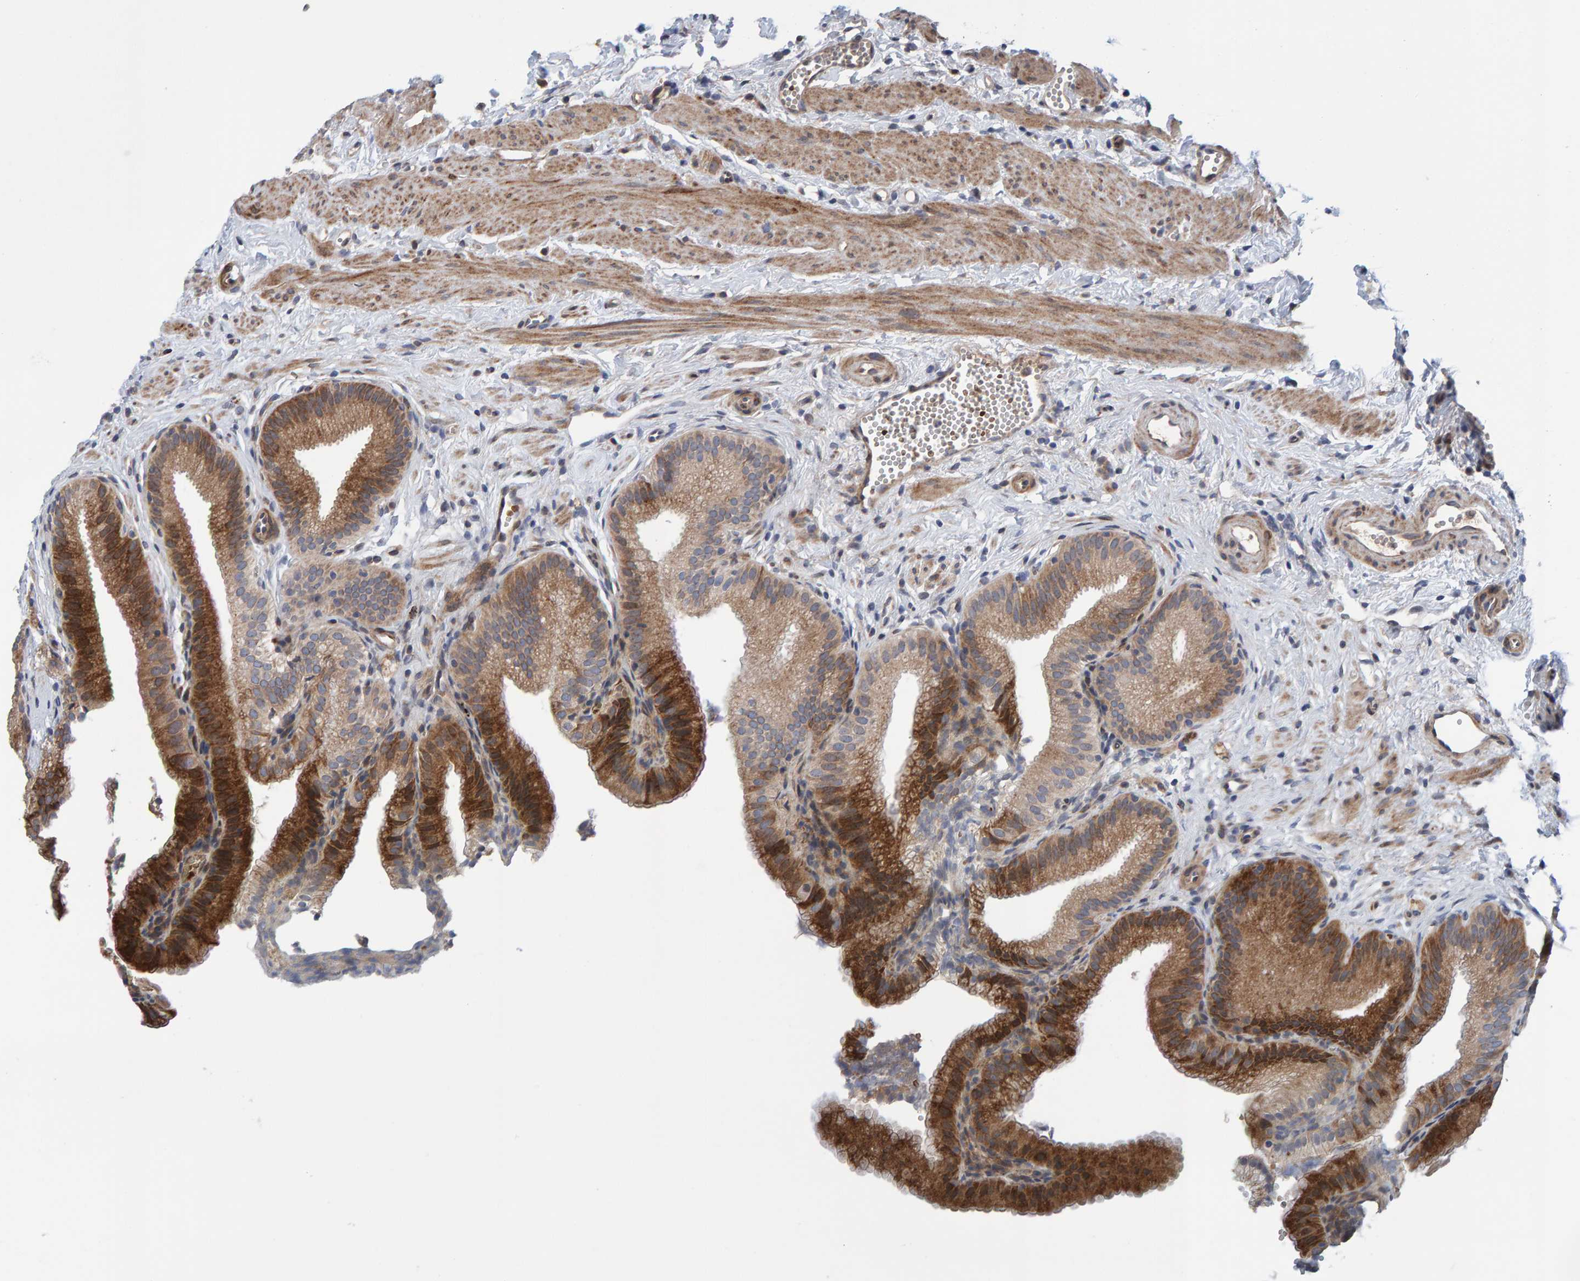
{"staining": {"intensity": "strong", "quantity": ">75%", "location": "cytoplasmic/membranous"}, "tissue": "gallbladder", "cell_type": "Glandular cells", "image_type": "normal", "snomed": [{"axis": "morphology", "description": "Normal tissue, NOS"}, {"axis": "topography", "description": "Gallbladder"}], "caption": "Unremarkable gallbladder displays strong cytoplasmic/membranous expression in approximately >75% of glandular cells, visualized by immunohistochemistry.", "gene": "MFSD6L", "patient": {"sex": "male", "age": 38}}